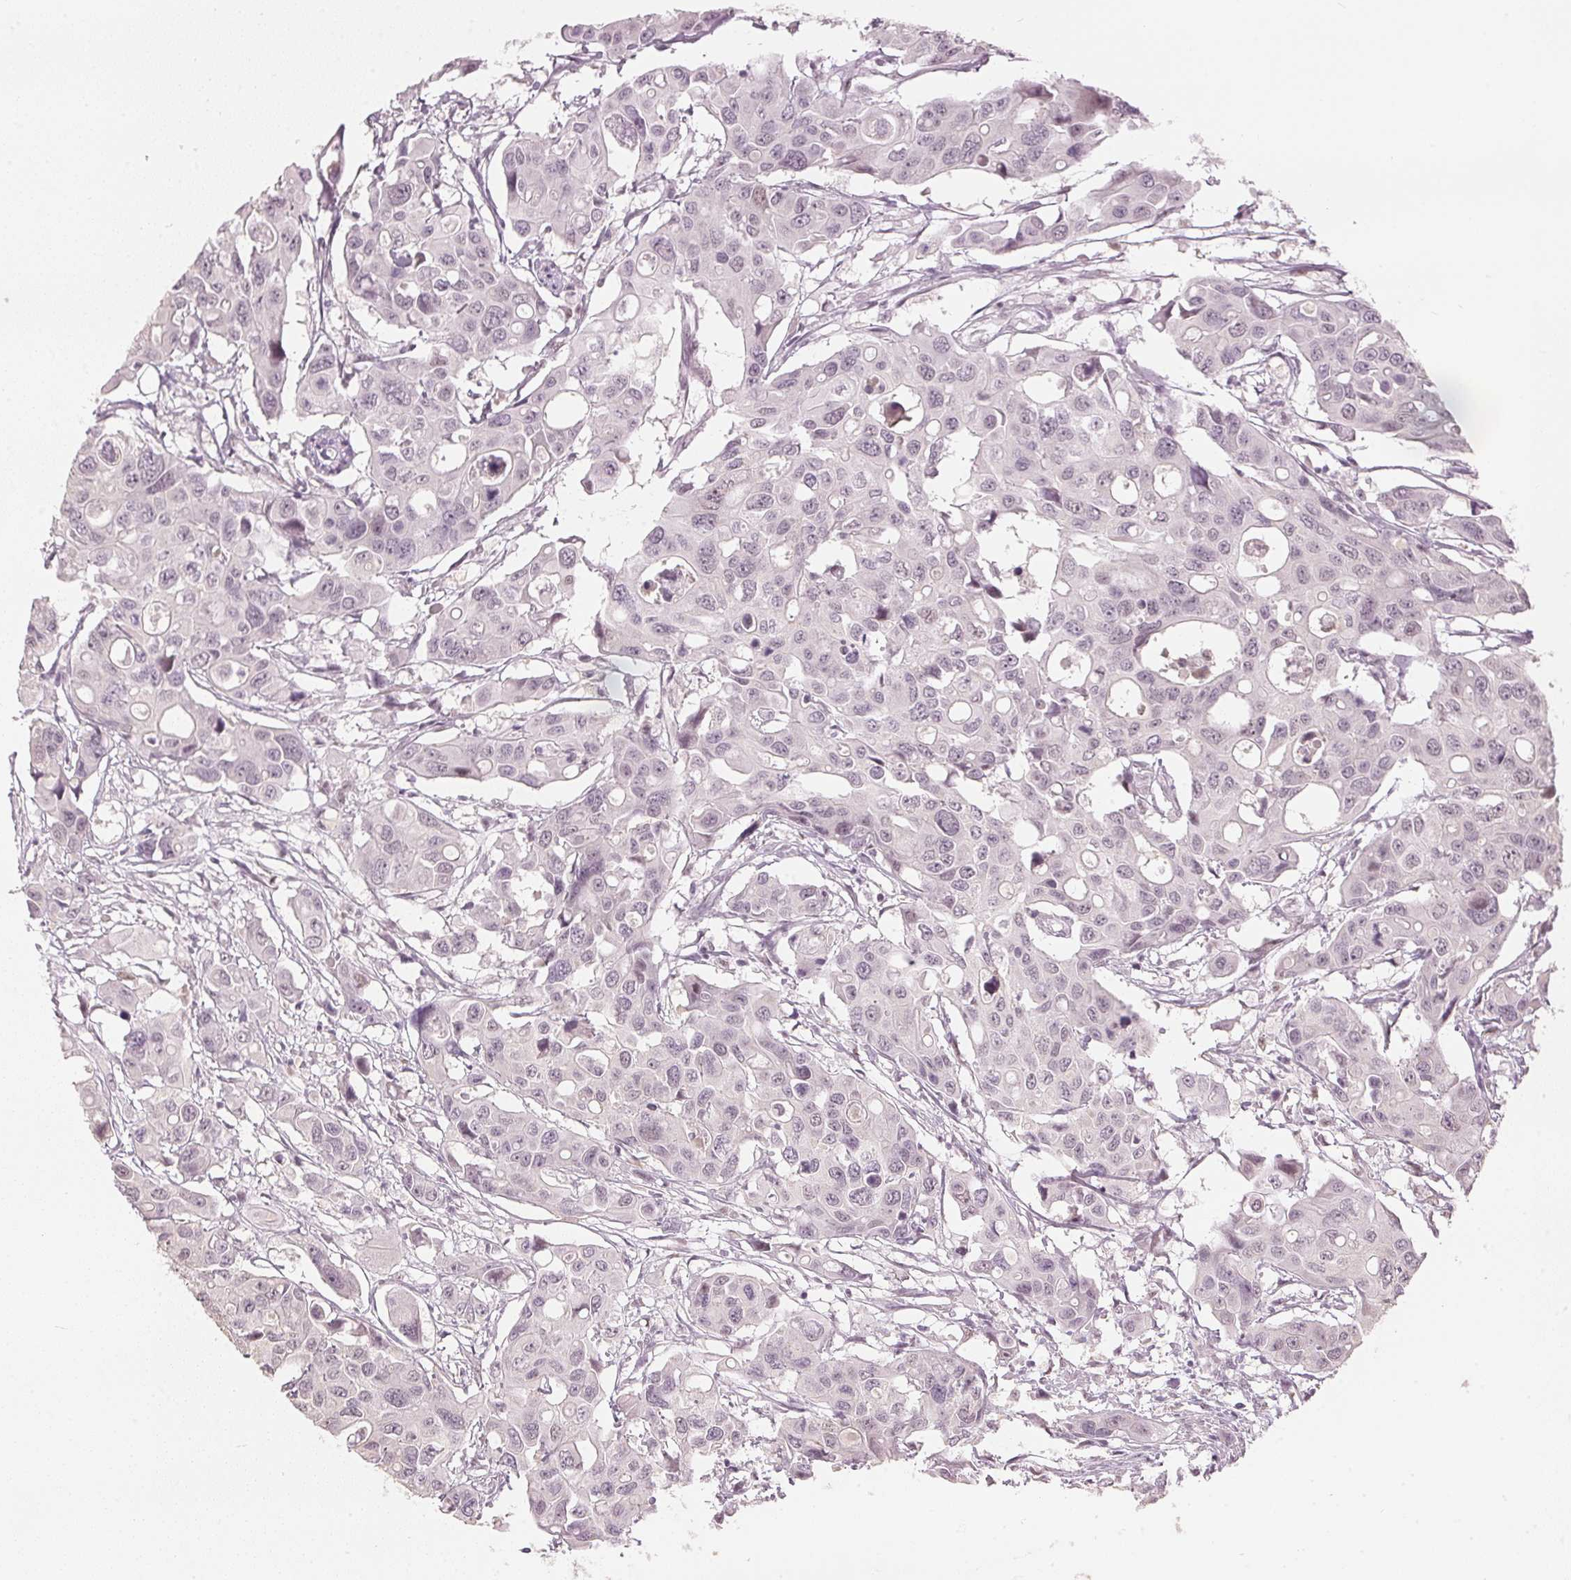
{"staining": {"intensity": "negative", "quantity": "none", "location": "none"}, "tissue": "colorectal cancer", "cell_type": "Tumor cells", "image_type": "cancer", "snomed": [{"axis": "morphology", "description": "Adenocarcinoma, NOS"}, {"axis": "topography", "description": "Colon"}], "caption": "Immunohistochemistry (IHC) histopathology image of colorectal cancer (adenocarcinoma) stained for a protein (brown), which displays no positivity in tumor cells. The staining was performed using DAB to visualize the protein expression in brown, while the nuclei were stained in blue with hematoxylin (Magnification: 20x).", "gene": "SLC39A3", "patient": {"sex": "male", "age": 77}}